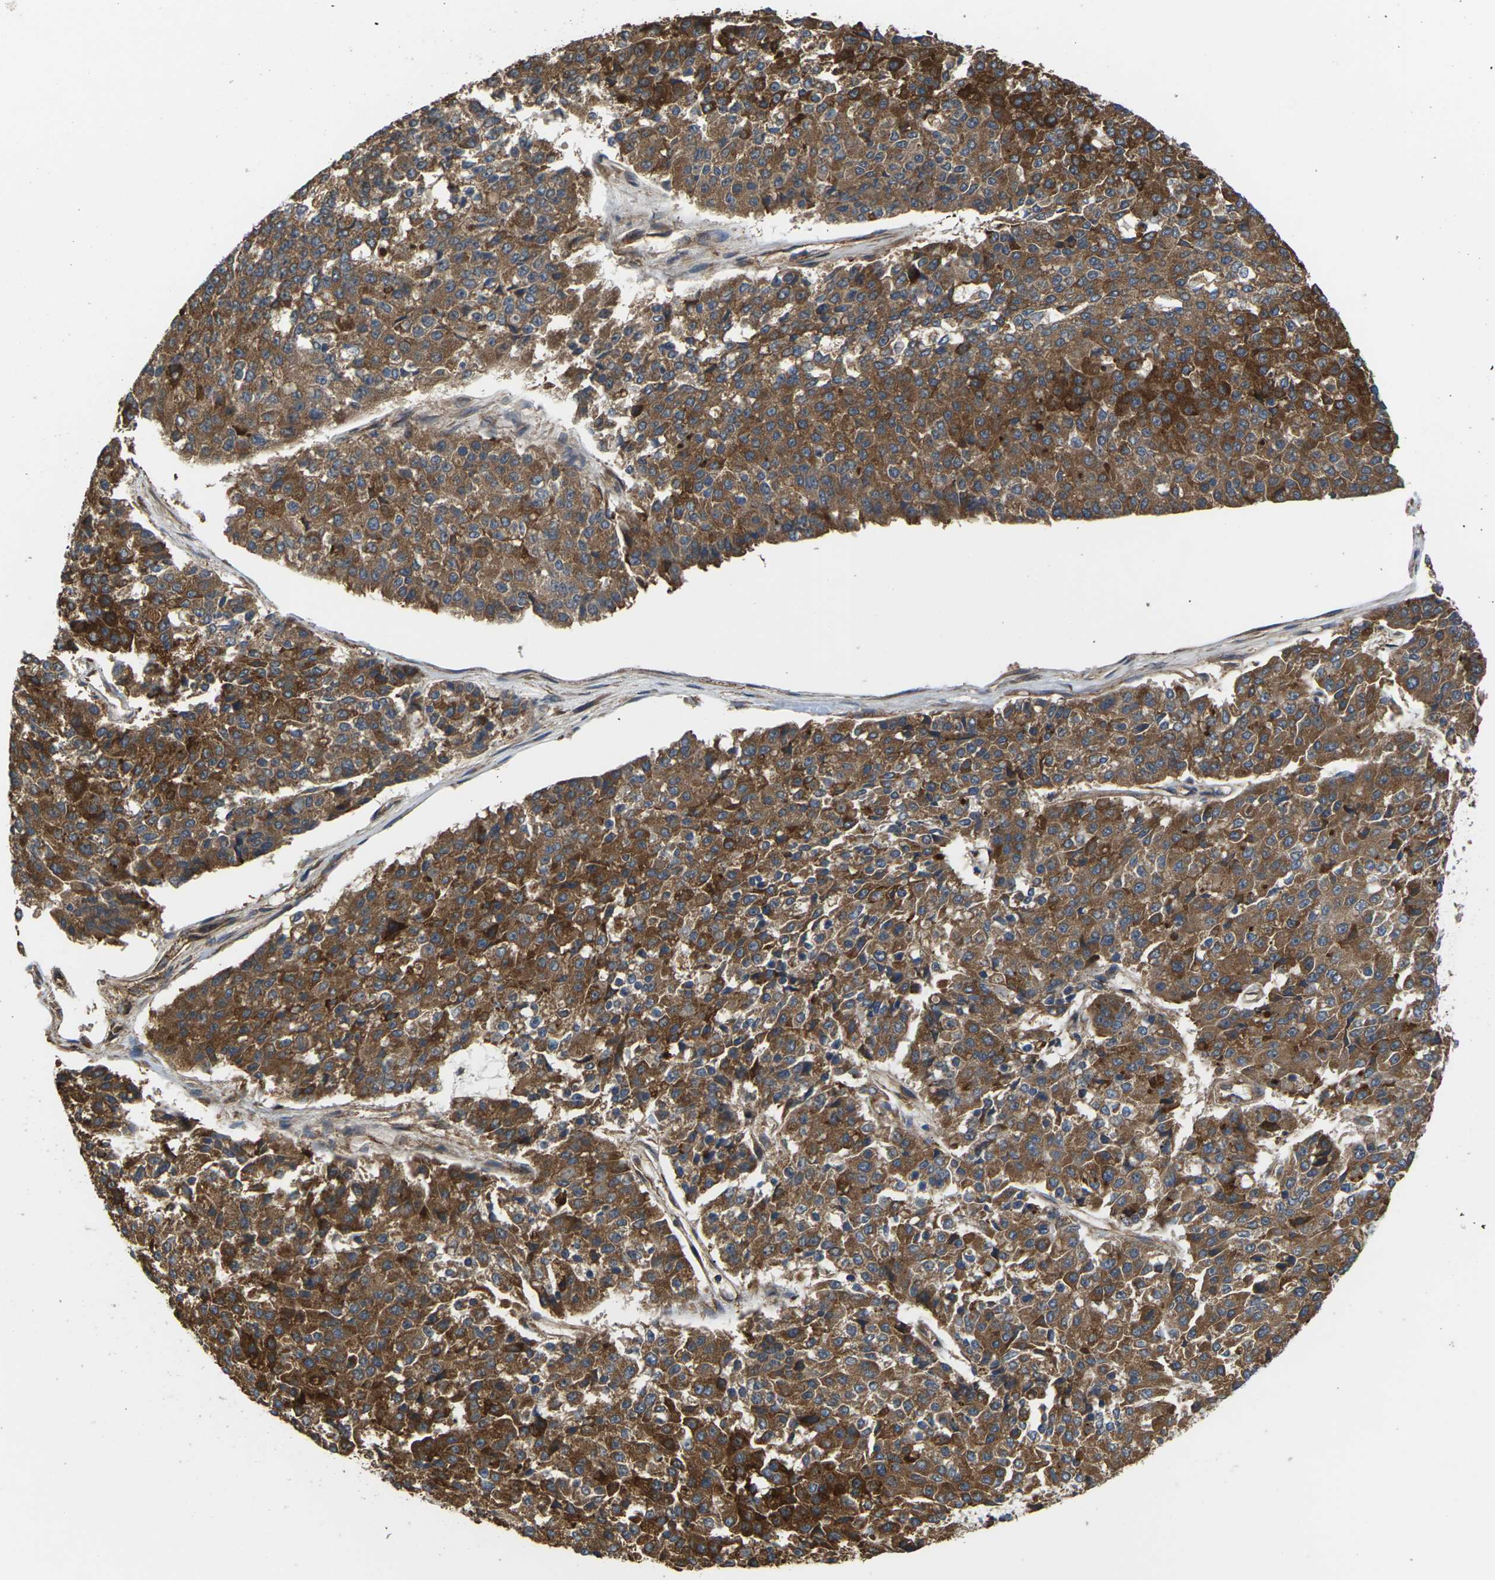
{"staining": {"intensity": "strong", "quantity": ">75%", "location": "cytoplasmic/membranous"}, "tissue": "pancreatic cancer", "cell_type": "Tumor cells", "image_type": "cancer", "snomed": [{"axis": "morphology", "description": "Adenocarcinoma, NOS"}, {"axis": "topography", "description": "Pancreas"}], "caption": "High-magnification brightfield microscopy of pancreatic adenocarcinoma stained with DAB (3,3'-diaminobenzidine) (brown) and counterstained with hematoxylin (blue). tumor cells exhibit strong cytoplasmic/membranous positivity is identified in approximately>75% of cells. (brown staining indicates protein expression, while blue staining denotes nuclei).", "gene": "NRAS", "patient": {"sex": "male", "age": 50}}